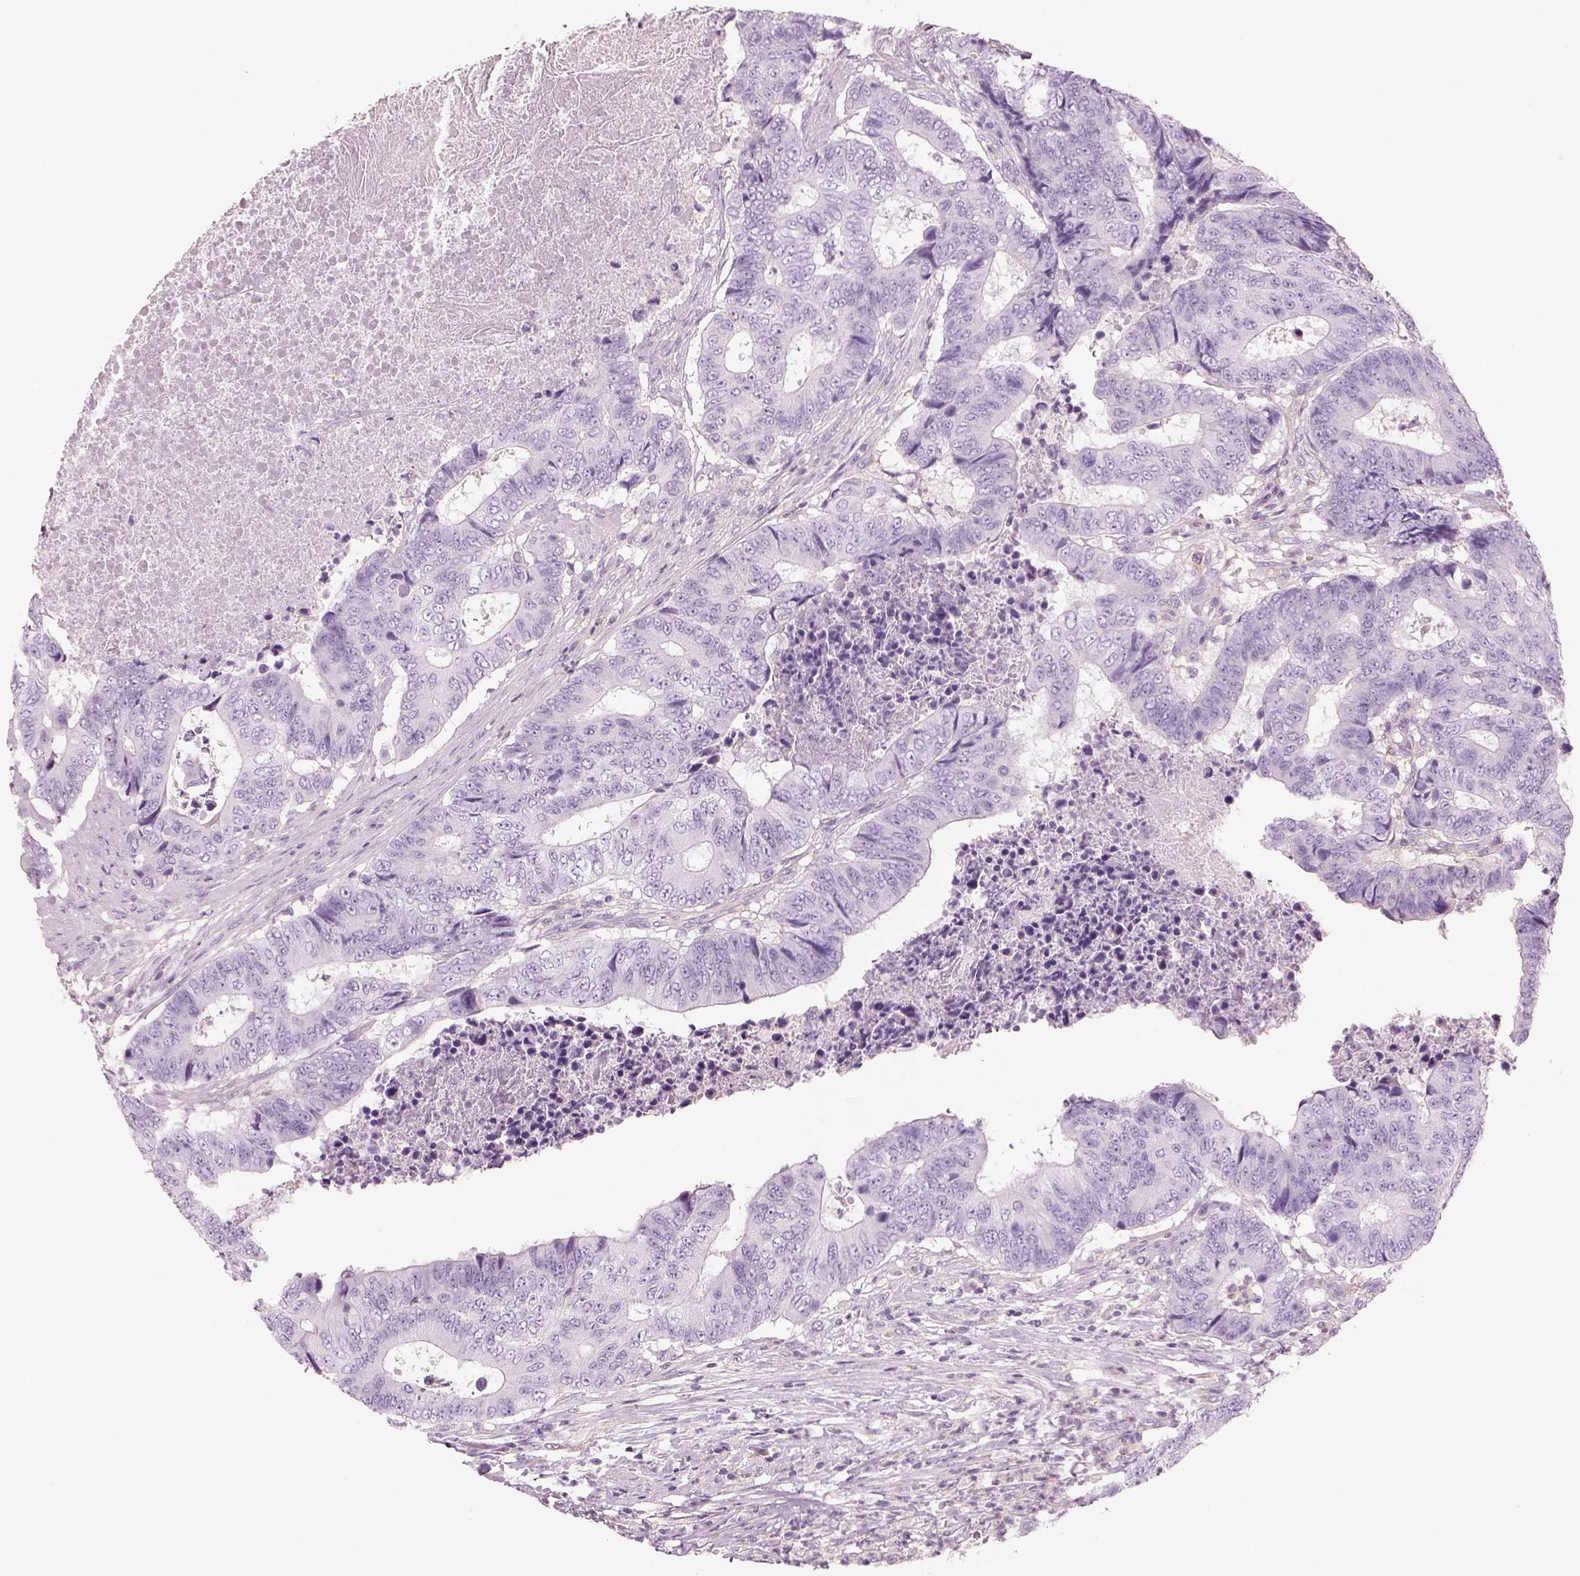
{"staining": {"intensity": "negative", "quantity": "none", "location": "none"}, "tissue": "colorectal cancer", "cell_type": "Tumor cells", "image_type": "cancer", "snomed": [{"axis": "morphology", "description": "Adenocarcinoma, NOS"}, {"axis": "topography", "description": "Colon"}], "caption": "Immunohistochemical staining of adenocarcinoma (colorectal) reveals no significant expression in tumor cells. (Stains: DAB immunohistochemistry (IHC) with hematoxylin counter stain, Microscopy: brightfield microscopy at high magnification).", "gene": "SLC1A7", "patient": {"sex": "female", "age": 48}}